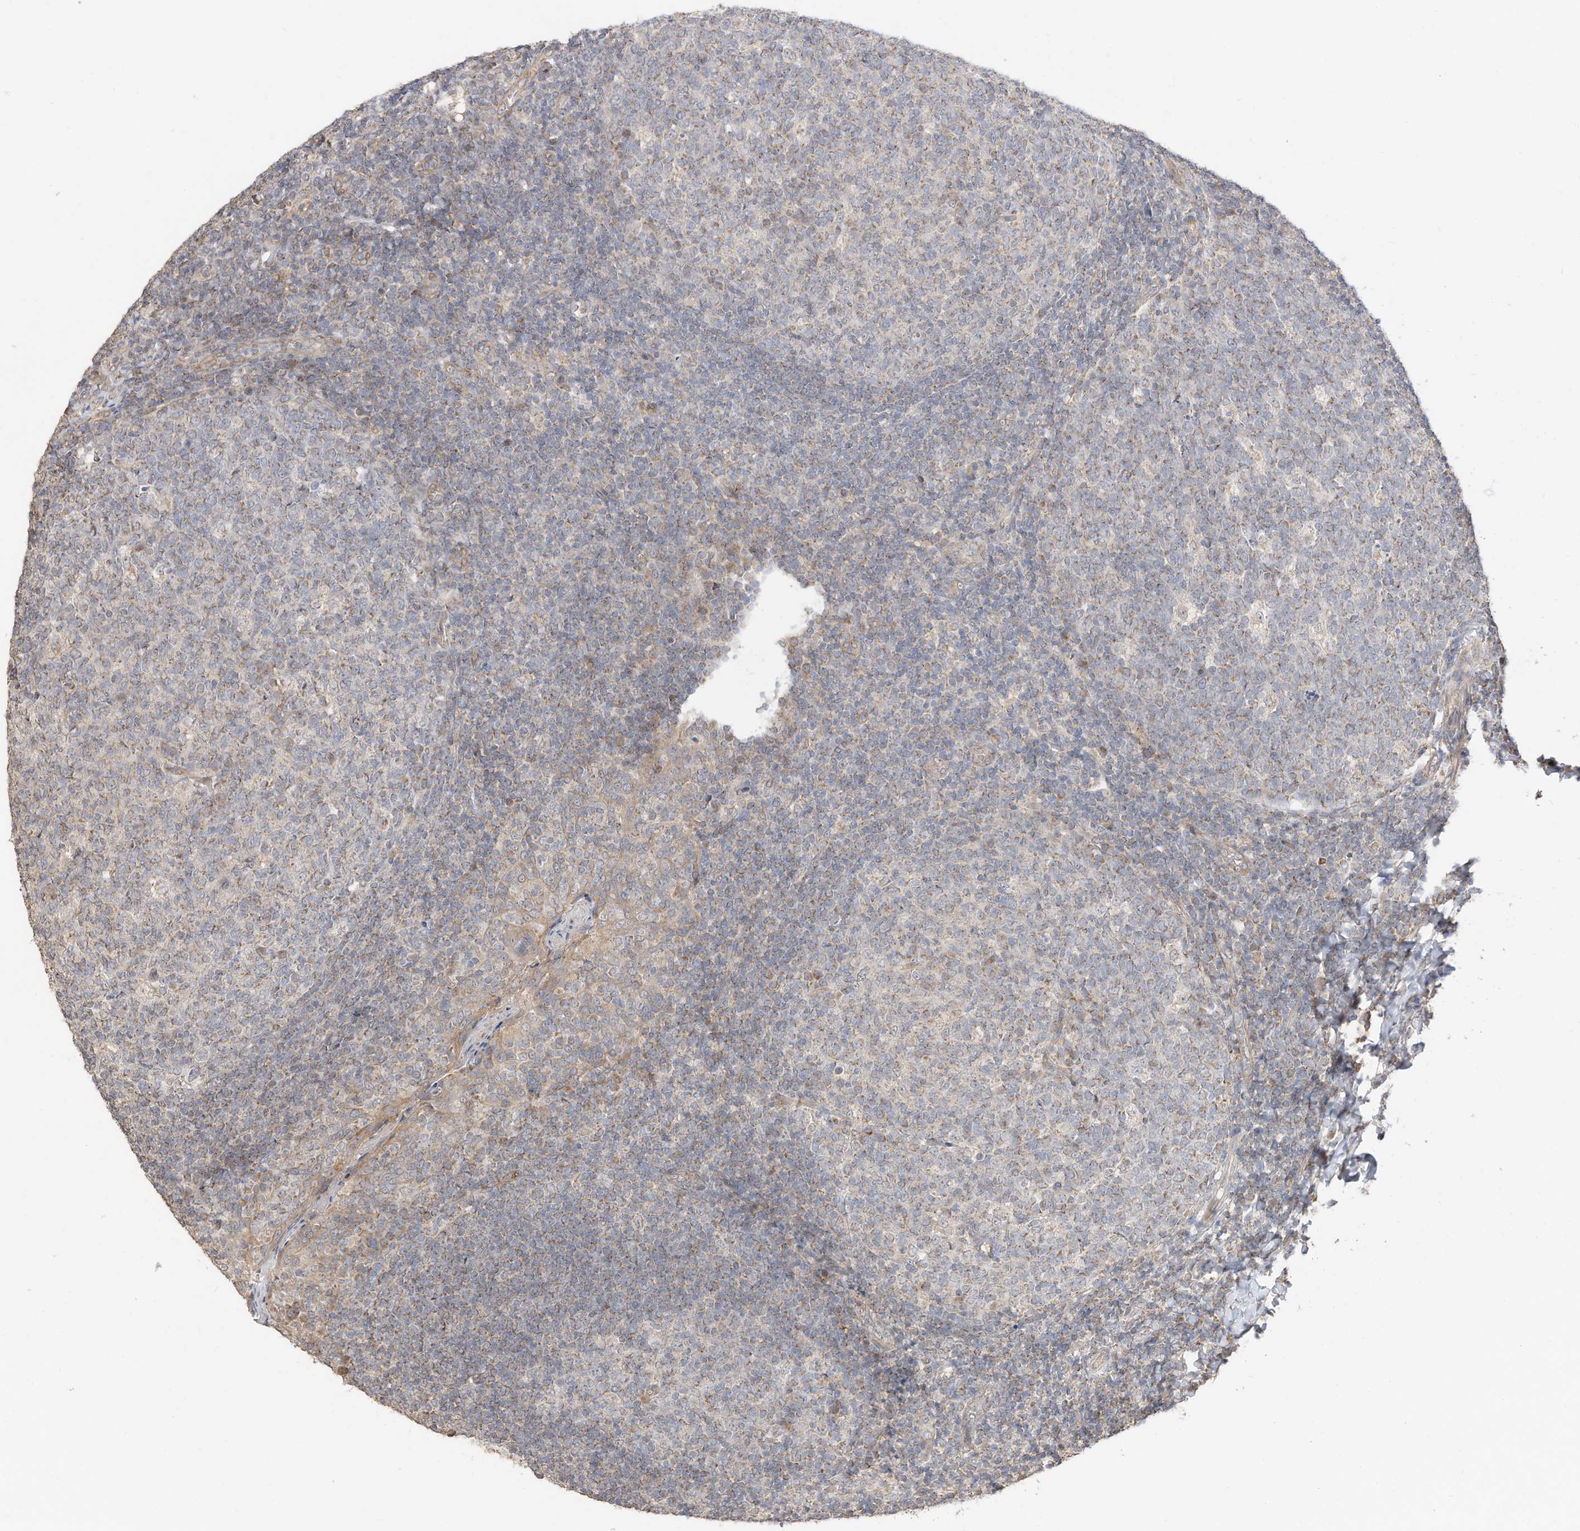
{"staining": {"intensity": "moderate", "quantity": "<25%", "location": "cytoplasmic/membranous"}, "tissue": "tonsil", "cell_type": "Germinal center cells", "image_type": "normal", "snomed": [{"axis": "morphology", "description": "Normal tissue, NOS"}, {"axis": "topography", "description": "Tonsil"}], "caption": "IHC staining of normal tonsil, which reveals low levels of moderate cytoplasmic/membranous expression in approximately <25% of germinal center cells indicating moderate cytoplasmic/membranous protein expression. The staining was performed using DAB (brown) for protein detection and nuclei were counterstained in hematoxylin (blue).", "gene": "CAGE1", "patient": {"sex": "female", "age": 19}}